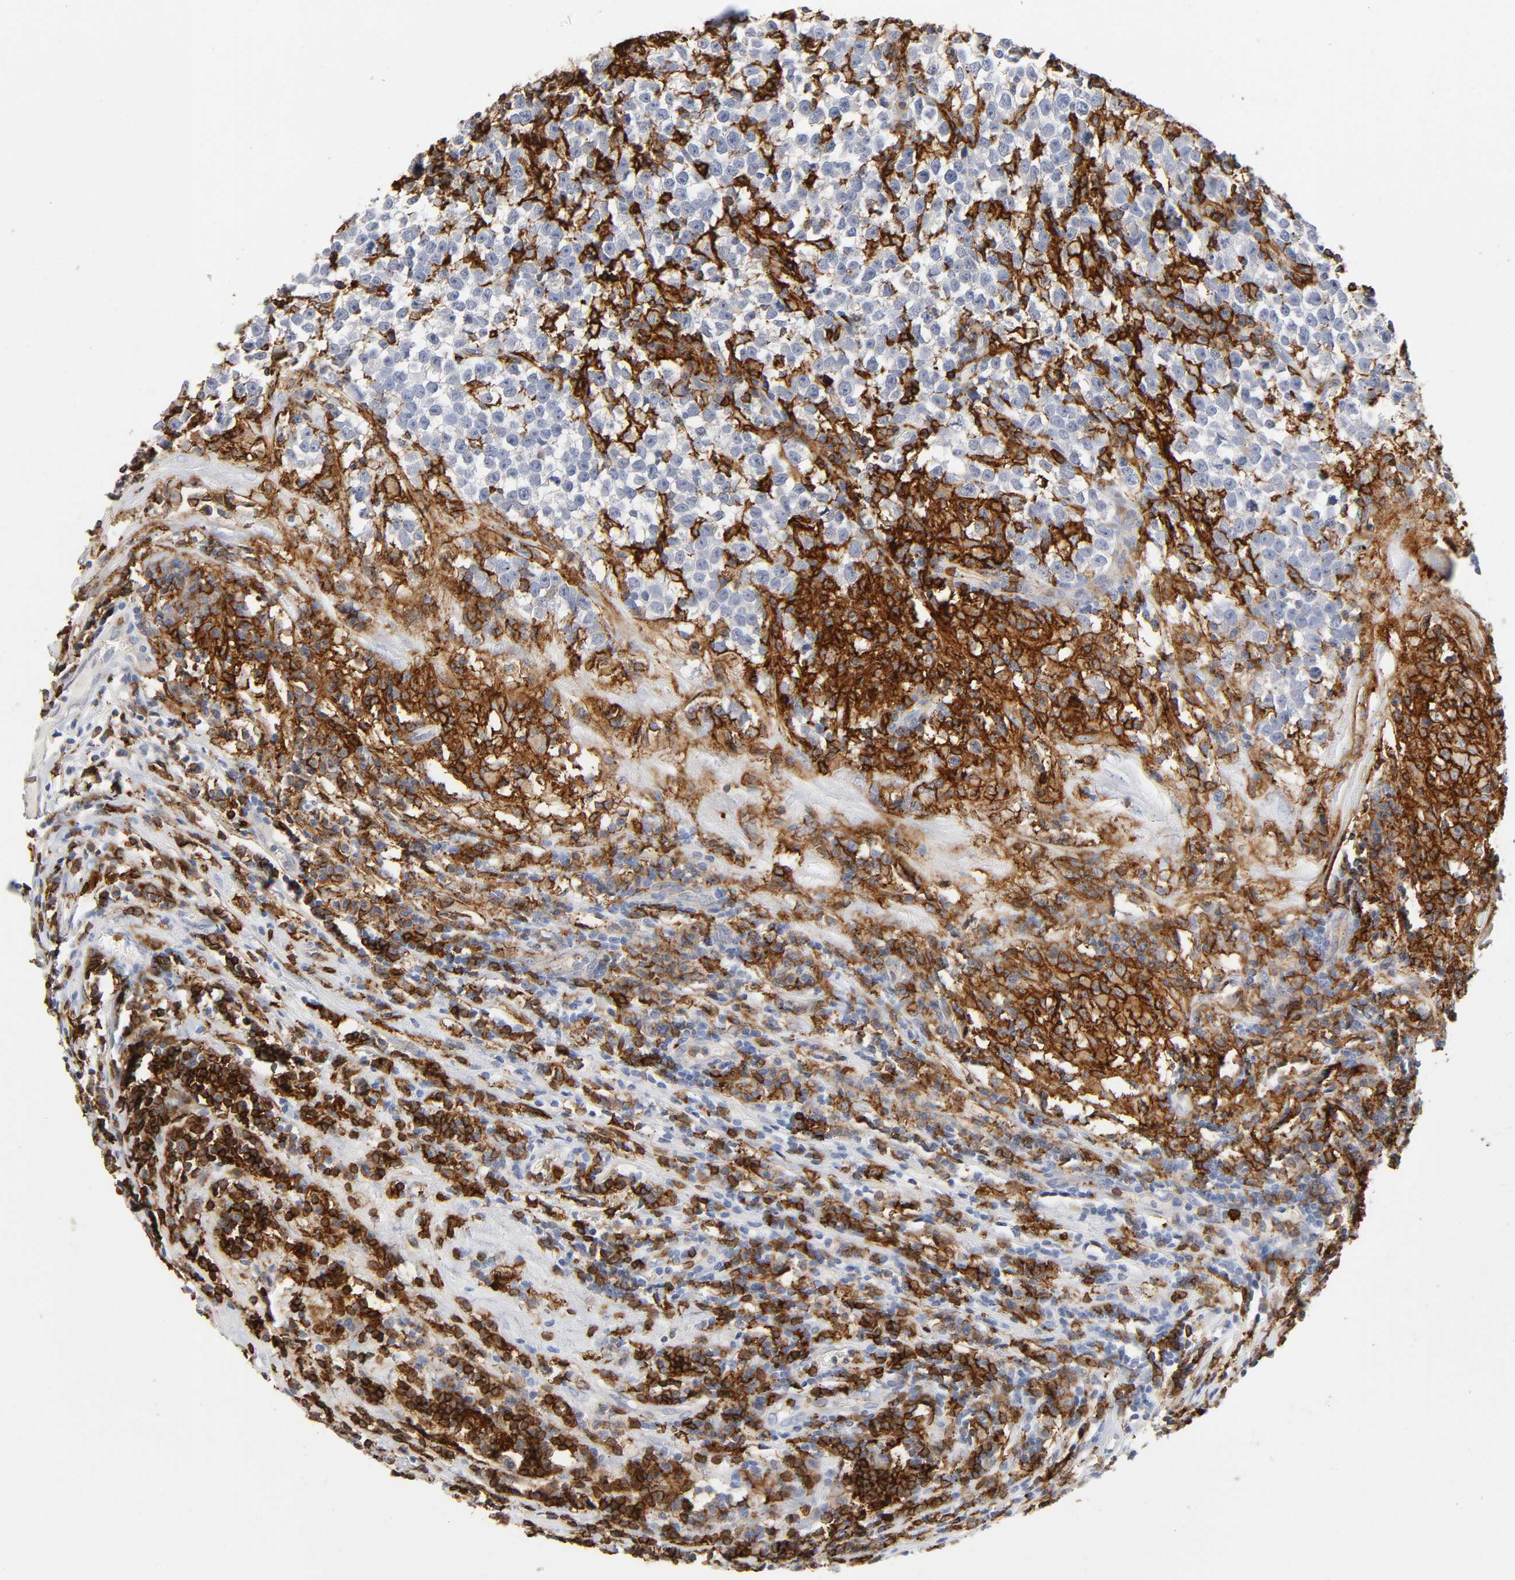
{"staining": {"intensity": "negative", "quantity": "none", "location": "none"}, "tissue": "testis cancer", "cell_type": "Tumor cells", "image_type": "cancer", "snomed": [{"axis": "morphology", "description": "Seminoma, NOS"}, {"axis": "topography", "description": "Testis"}], "caption": "This is a image of immunohistochemistry staining of testis cancer, which shows no expression in tumor cells.", "gene": "LYN", "patient": {"sex": "male", "age": 43}}